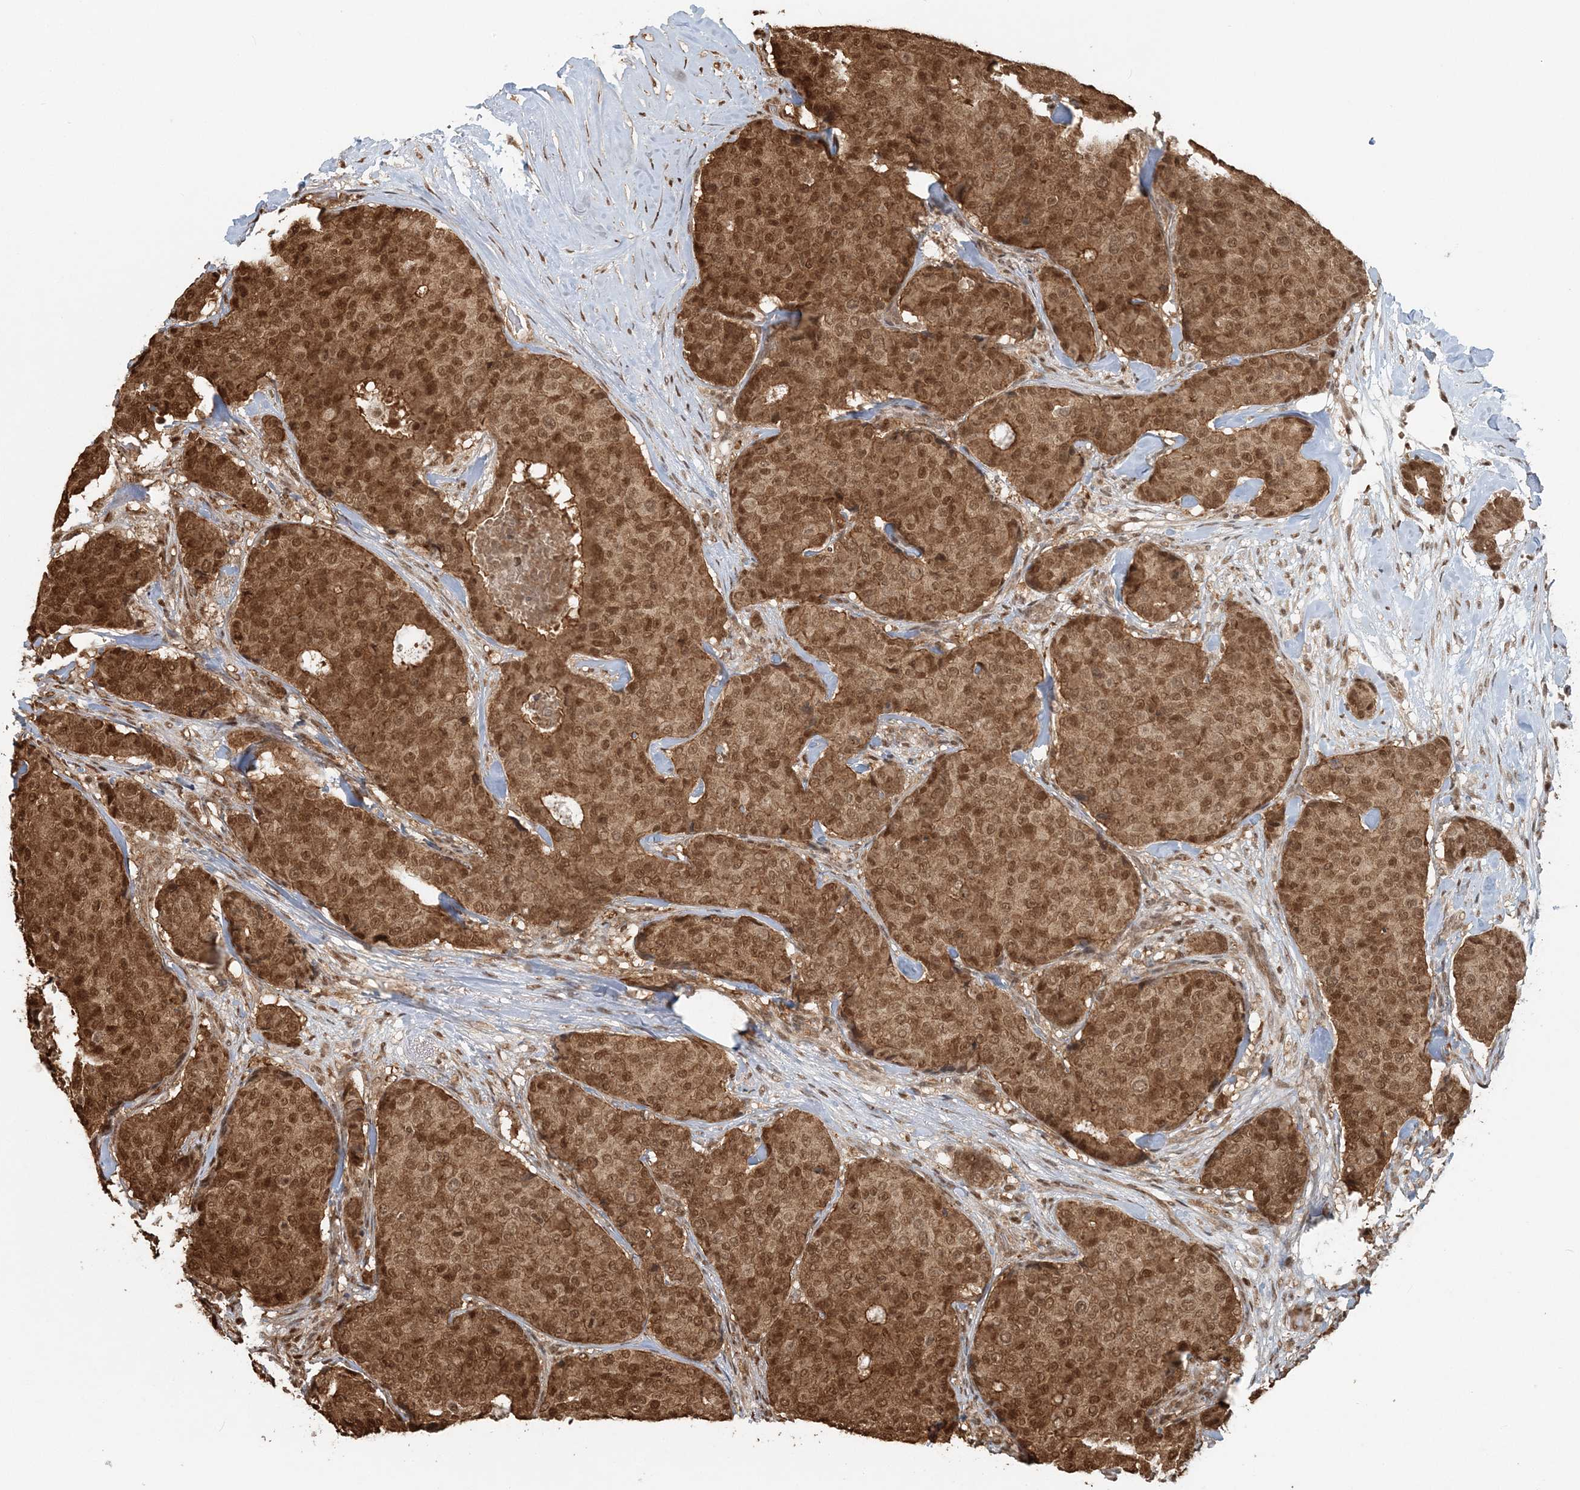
{"staining": {"intensity": "moderate", "quantity": ">75%", "location": "cytoplasmic/membranous,nuclear"}, "tissue": "breast cancer", "cell_type": "Tumor cells", "image_type": "cancer", "snomed": [{"axis": "morphology", "description": "Duct carcinoma"}, {"axis": "topography", "description": "Breast"}], "caption": "IHC staining of breast cancer (invasive ductal carcinoma), which displays medium levels of moderate cytoplasmic/membranous and nuclear expression in approximately >75% of tumor cells indicating moderate cytoplasmic/membranous and nuclear protein expression. The staining was performed using DAB (3,3'-diaminobenzidine) (brown) for protein detection and nuclei were counterstained in hematoxylin (blue).", "gene": "ARHGAP35", "patient": {"sex": "female", "age": 75}}